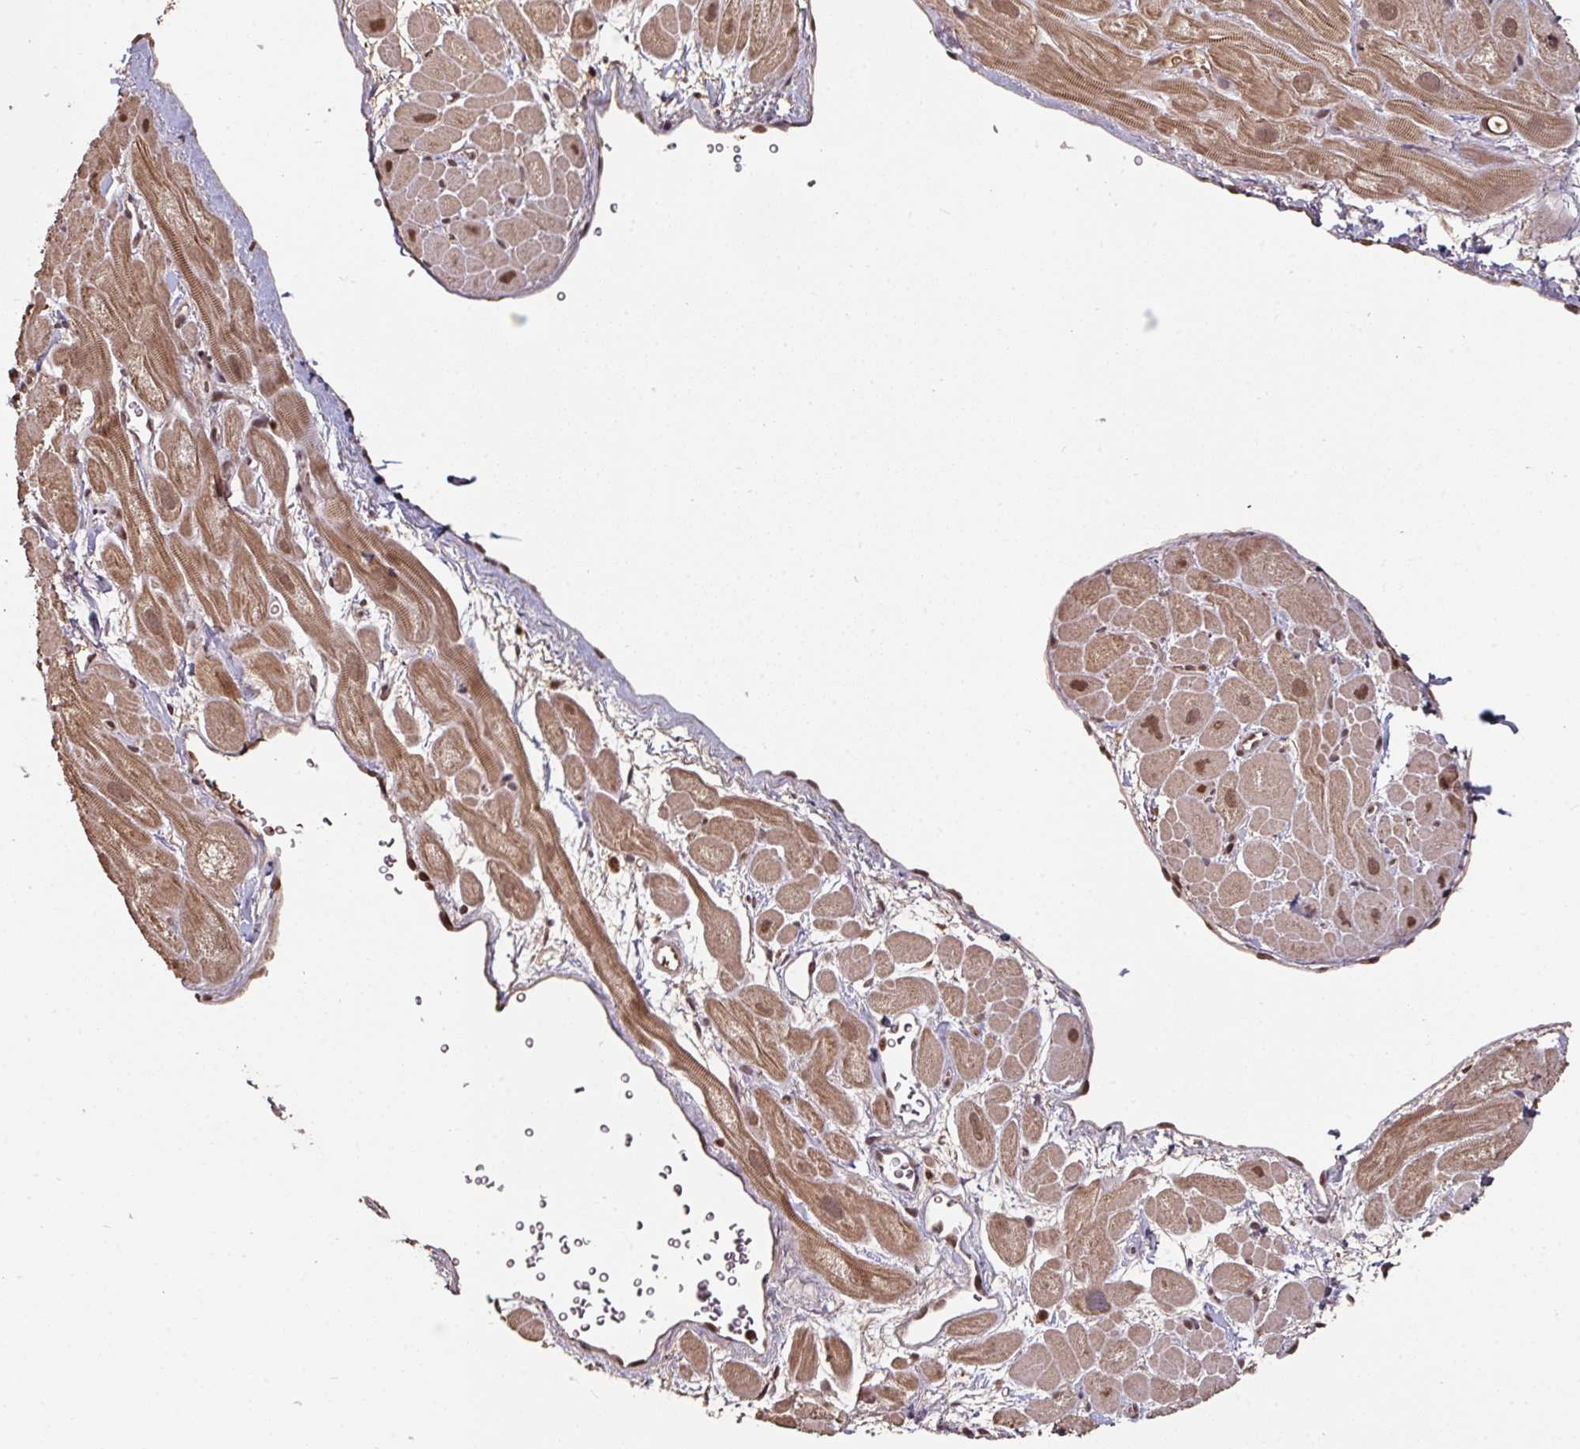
{"staining": {"intensity": "moderate", "quantity": ">75%", "location": "cytoplasmic/membranous,nuclear"}, "tissue": "heart muscle", "cell_type": "Cardiomyocytes", "image_type": "normal", "snomed": [{"axis": "morphology", "description": "Normal tissue, NOS"}, {"axis": "topography", "description": "Heart"}], "caption": "Immunohistochemistry (IHC) of unremarkable heart muscle exhibits medium levels of moderate cytoplasmic/membranous,nuclear staining in about >75% of cardiomyocytes.", "gene": "POLD1", "patient": {"sex": "male", "age": 49}}